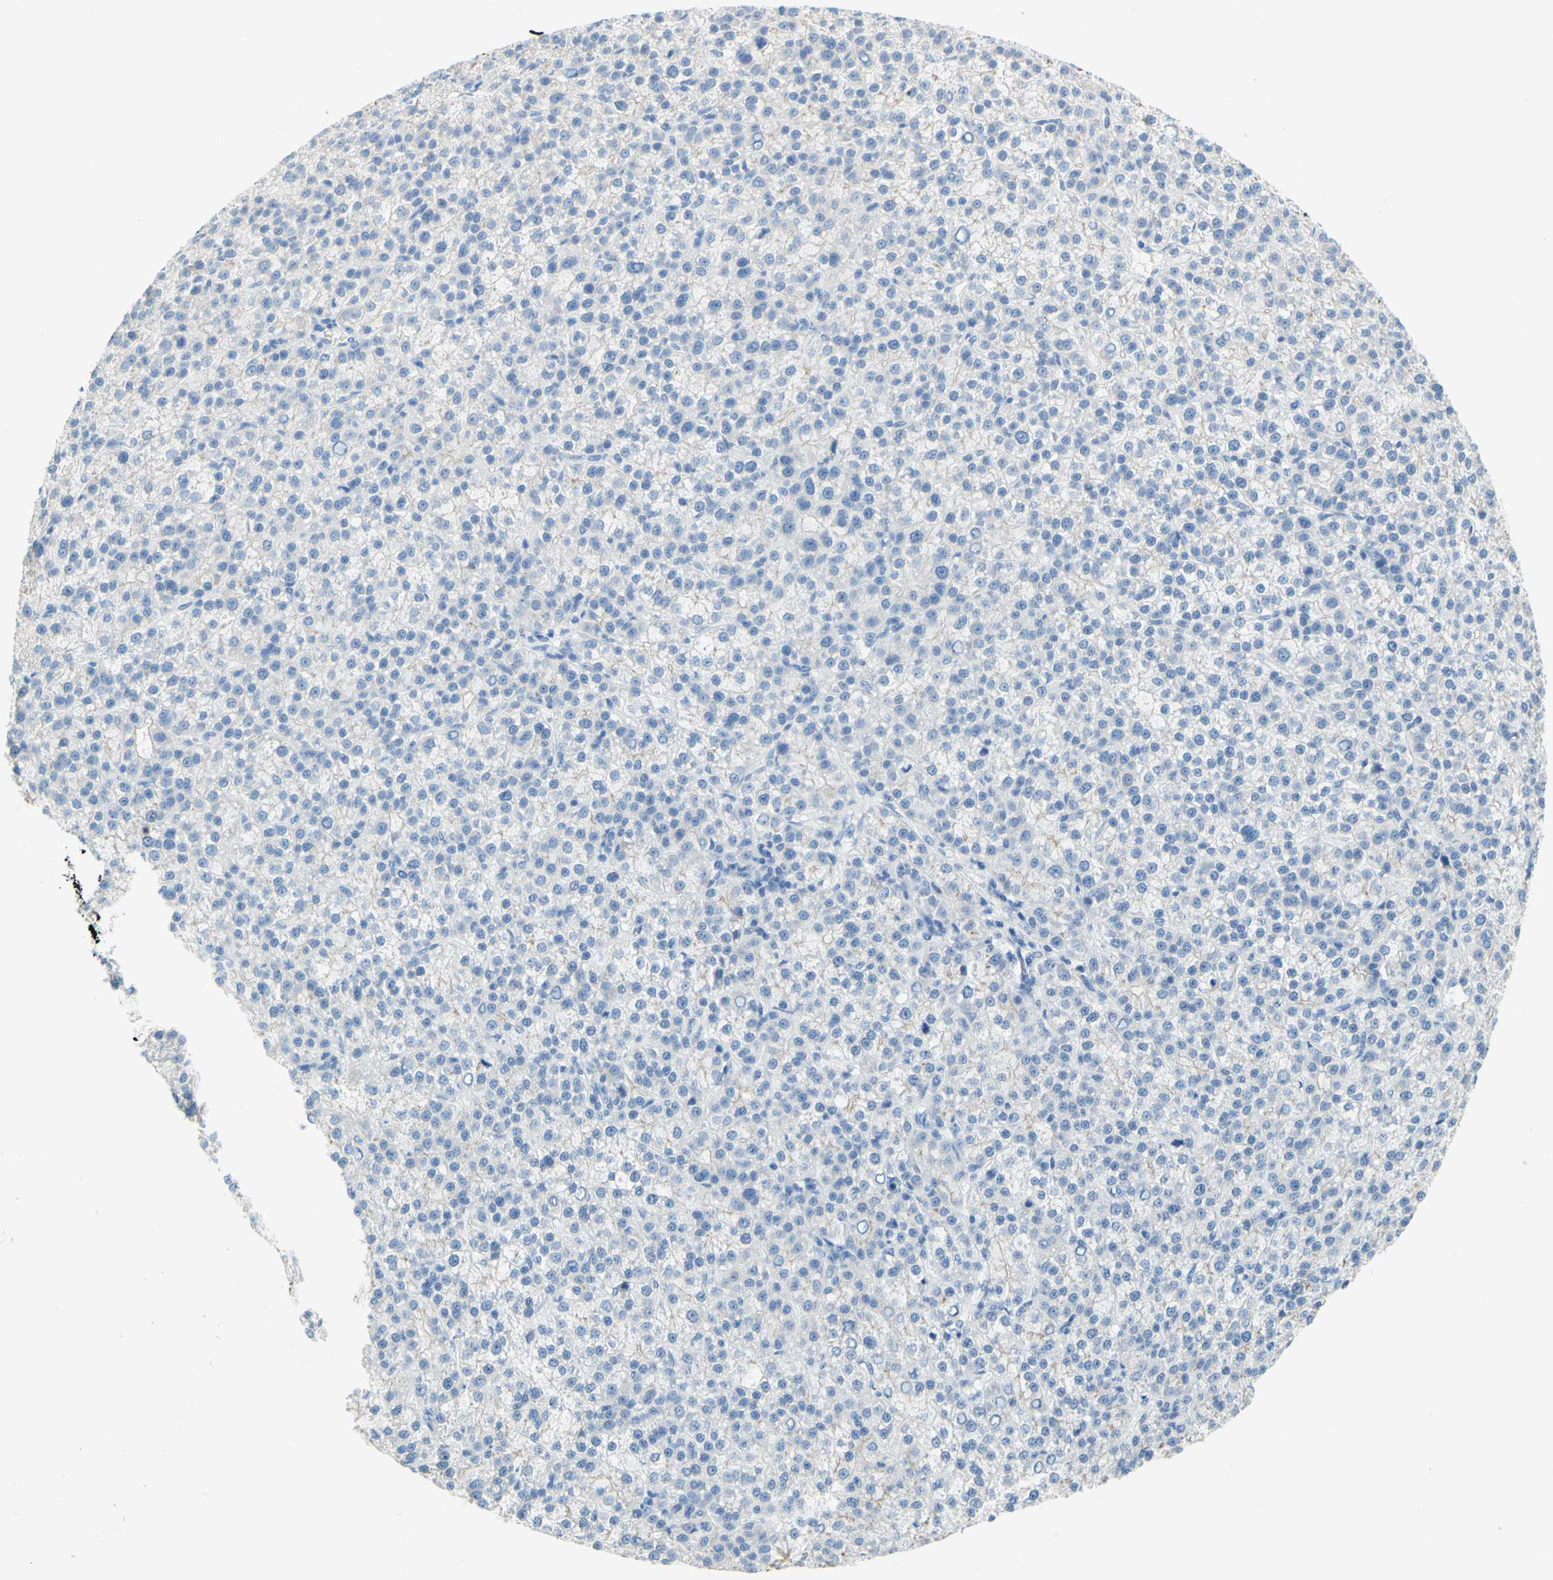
{"staining": {"intensity": "weak", "quantity": "<25%", "location": "cytoplasmic/membranous"}, "tissue": "liver cancer", "cell_type": "Tumor cells", "image_type": "cancer", "snomed": [{"axis": "morphology", "description": "Carcinoma, Hepatocellular, NOS"}, {"axis": "topography", "description": "Liver"}], "caption": "DAB (3,3'-diaminobenzidine) immunohistochemical staining of liver cancer (hepatocellular carcinoma) displays no significant staining in tumor cells. (Brightfield microscopy of DAB IHC at high magnification).", "gene": "SLC1A2", "patient": {"sex": "female", "age": 58}}